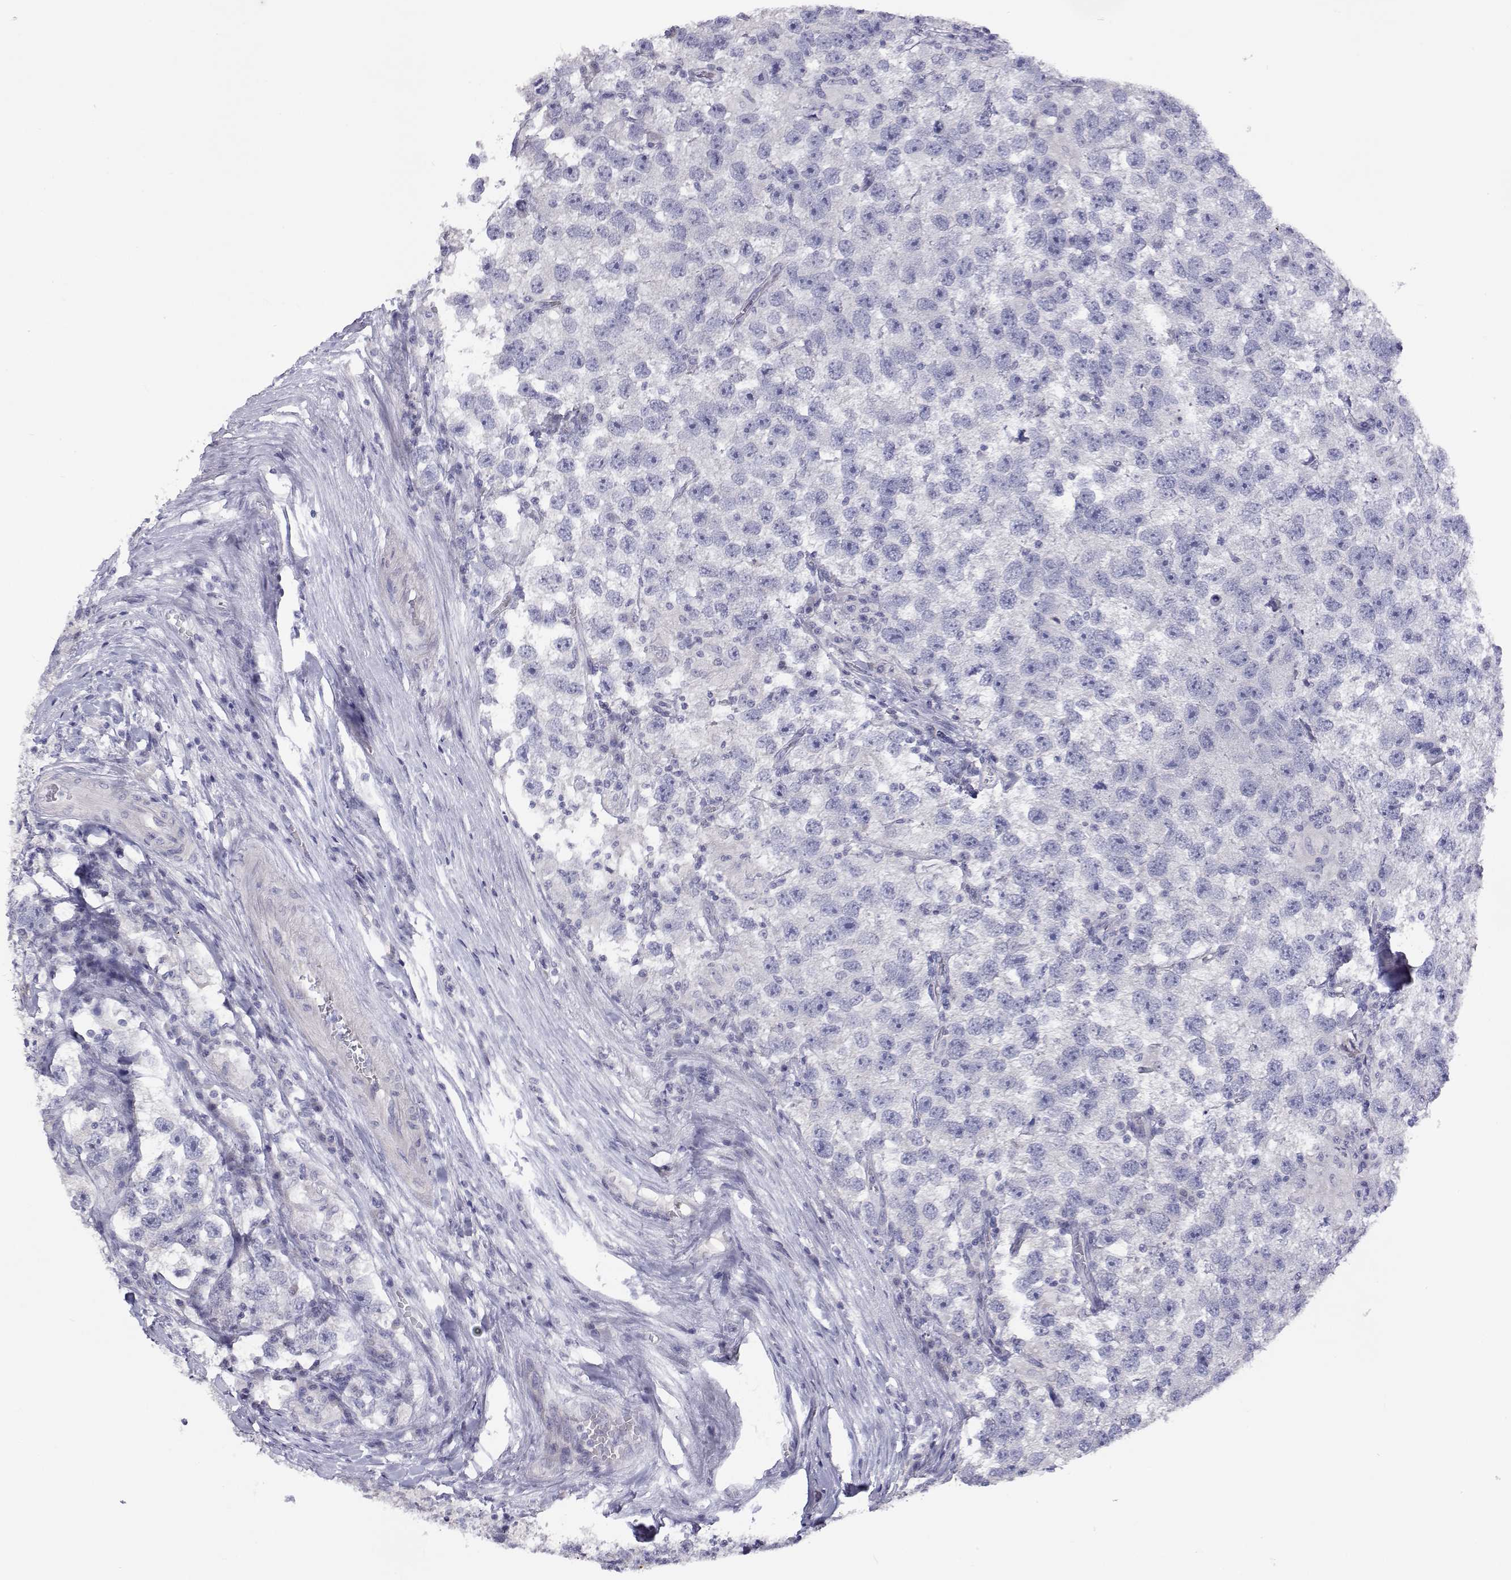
{"staining": {"intensity": "negative", "quantity": "none", "location": "none"}, "tissue": "testis cancer", "cell_type": "Tumor cells", "image_type": "cancer", "snomed": [{"axis": "morphology", "description": "Seminoma, NOS"}, {"axis": "topography", "description": "Testis"}], "caption": "Testis cancer stained for a protein using immunohistochemistry exhibits no expression tumor cells.", "gene": "ANKRD65", "patient": {"sex": "male", "age": 26}}